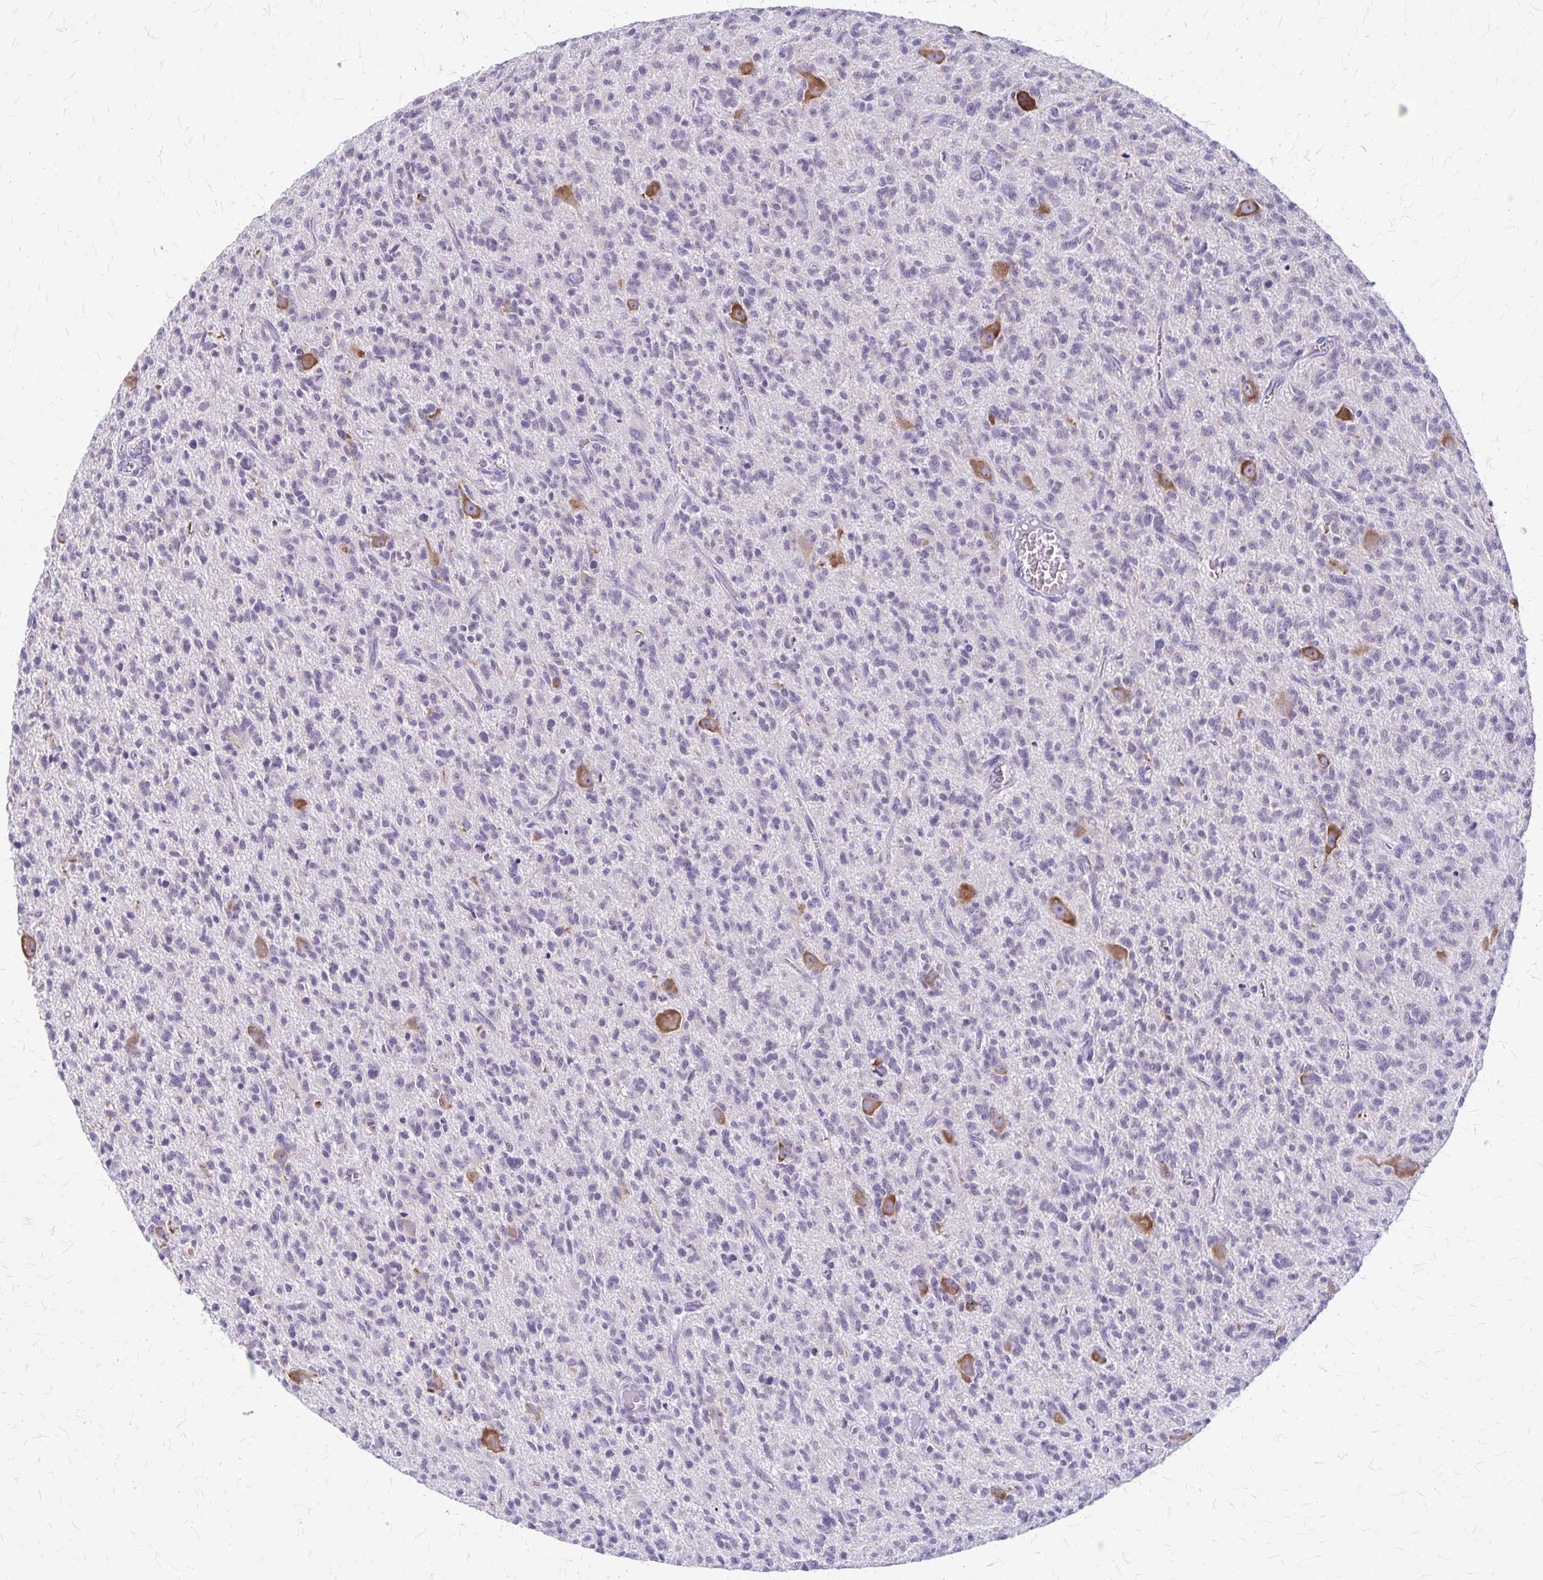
{"staining": {"intensity": "negative", "quantity": "none", "location": "none"}, "tissue": "glioma", "cell_type": "Tumor cells", "image_type": "cancer", "snomed": [{"axis": "morphology", "description": "Glioma, malignant, Low grade"}, {"axis": "topography", "description": "Brain"}], "caption": "High magnification brightfield microscopy of glioma stained with DAB (3,3'-diaminobenzidine) (brown) and counterstained with hematoxylin (blue): tumor cells show no significant staining. The staining was performed using DAB to visualize the protein expression in brown, while the nuclei were stained in blue with hematoxylin (Magnification: 20x).", "gene": "PLXNB3", "patient": {"sex": "male", "age": 64}}